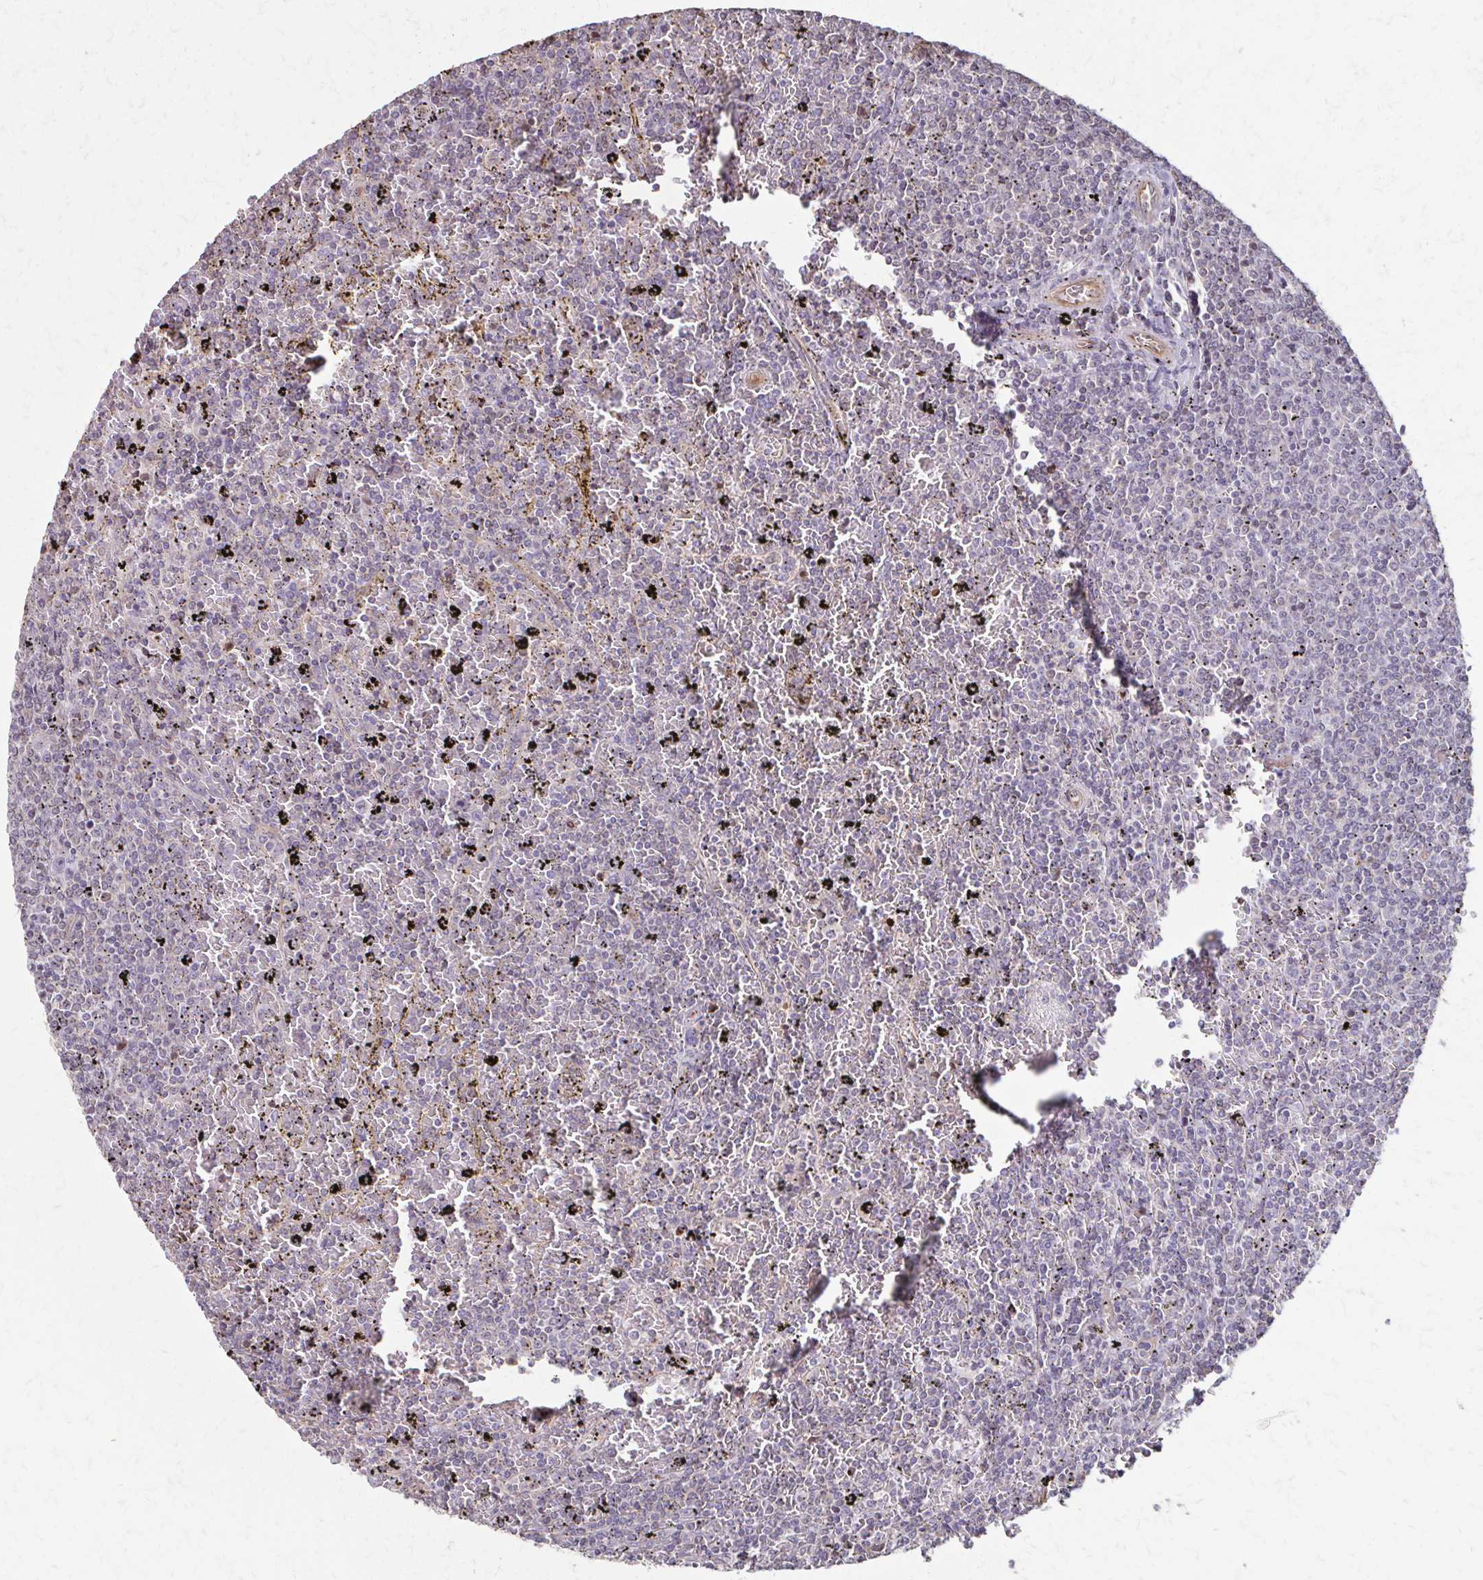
{"staining": {"intensity": "negative", "quantity": "none", "location": "none"}, "tissue": "lymphoma", "cell_type": "Tumor cells", "image_type": "cancer", "snomed": [{"axis": "morphology", "description": "Malignant lymphoma, non-Hodgkin's type, Low grade"}, {"axis": "topography", "description": "Spleen"}], "caption": "An IHC image of lymphoma is shown. There is no staining in tumor cells of lymphoma.", "gene": "IL18BP", "patient": {"sex": "female", "age": 77}}